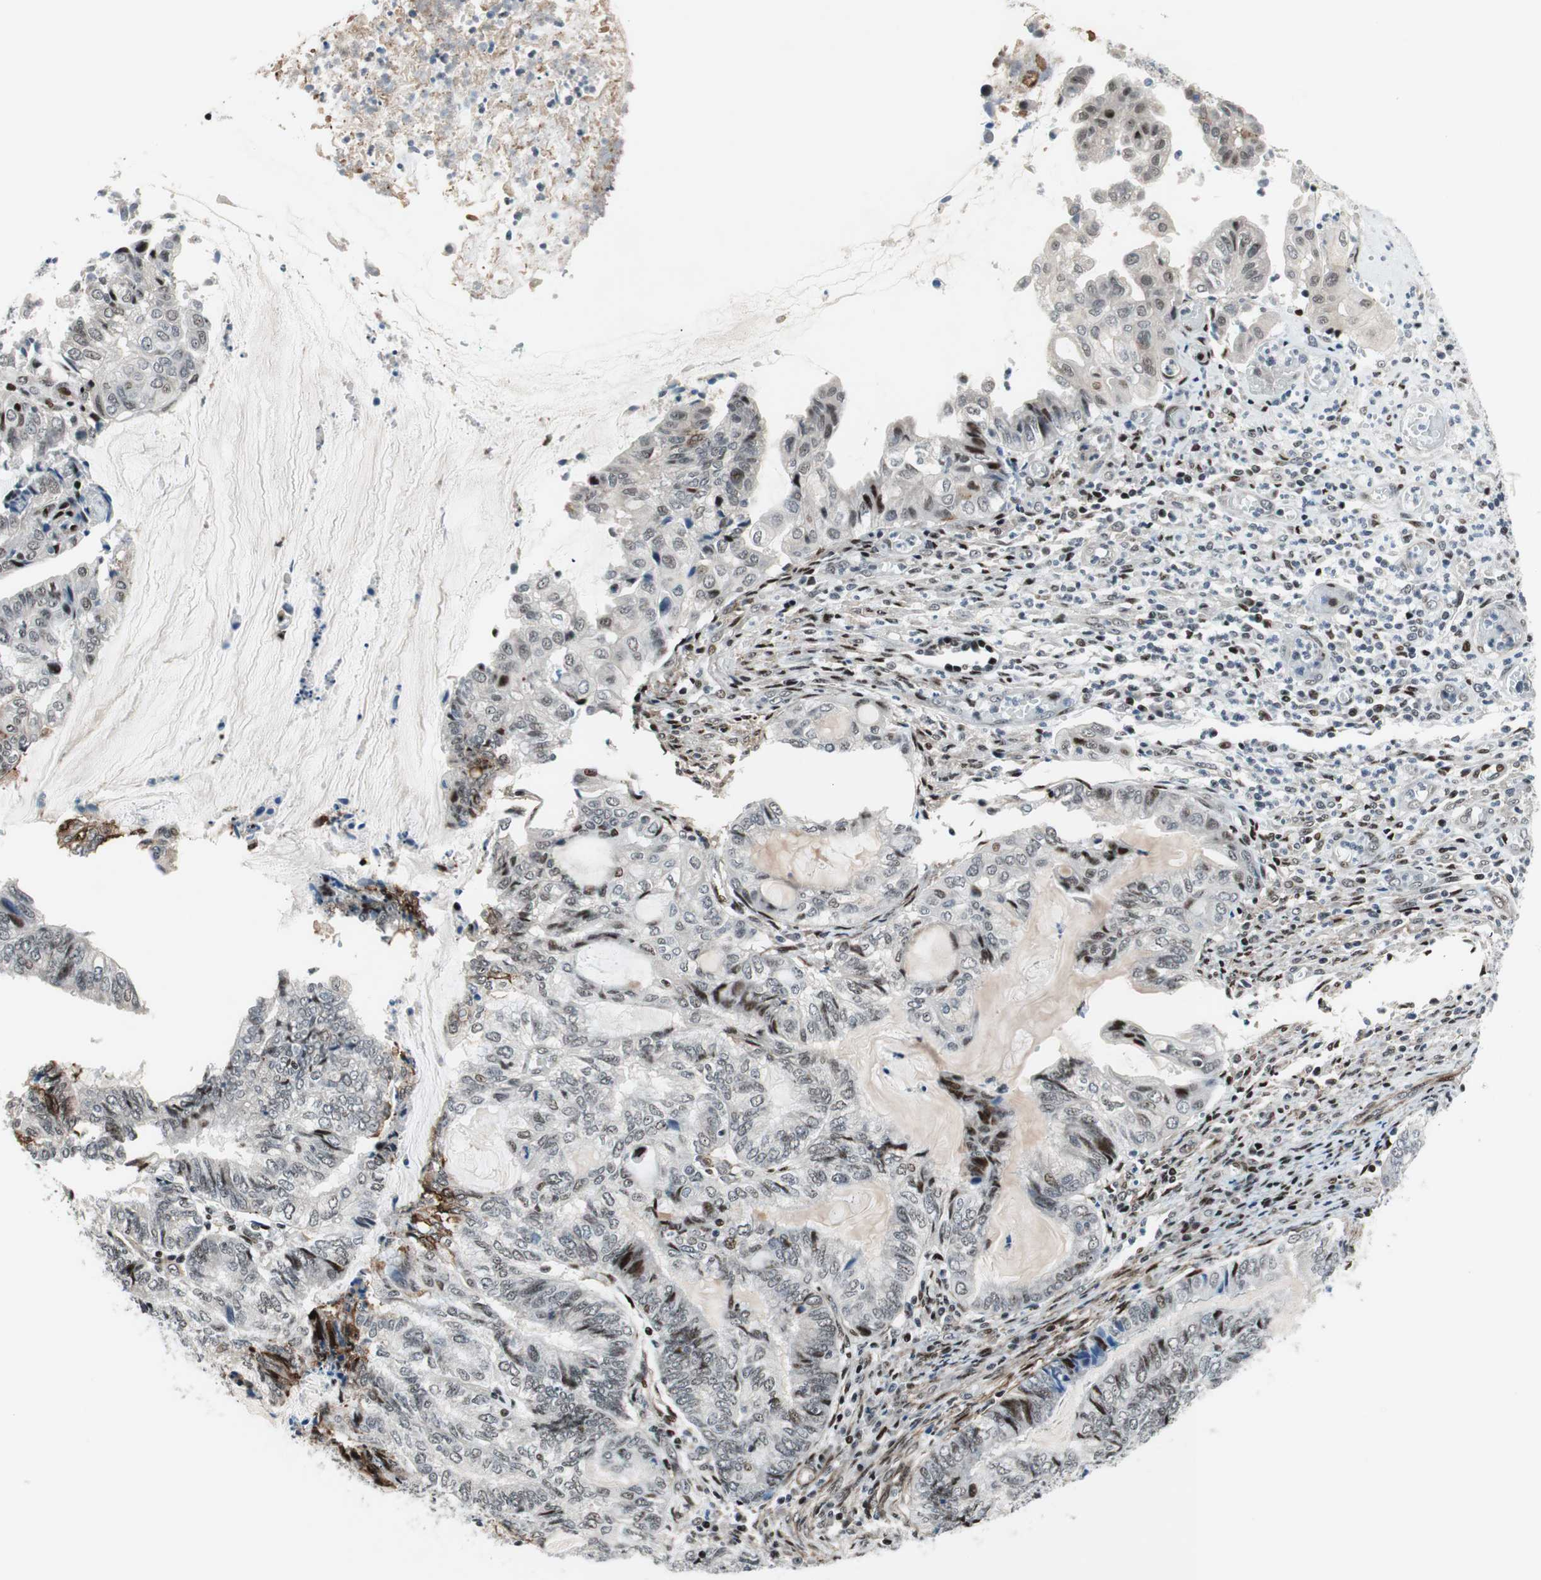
{"staining": {"intensity": "strong", "quantity": "<25%", "location": "nuclear"}, "tissue": "endometrial cancer", "cell_type": "Tumor cells", "image_type": "cancer", "snomed": [{"axis": "morphology", "description": "Adenocarcinoma, NOS"}, {"axis": "topography", "description": "Uterus"}, {"axis": "topography", "description": "Endometrium"}], "caption": "Brown immunohistochemical staining in human adenocarcinoma (endometrial) displays strong nuclear expression in about <25% of tumor cells. The staining was performed using DAB, with brown indicating positive protein expression. Nuclei are stained blue with hematoxylin.", "gene": "FBXO44", "patient": {"sex": "female", "age": 70}}